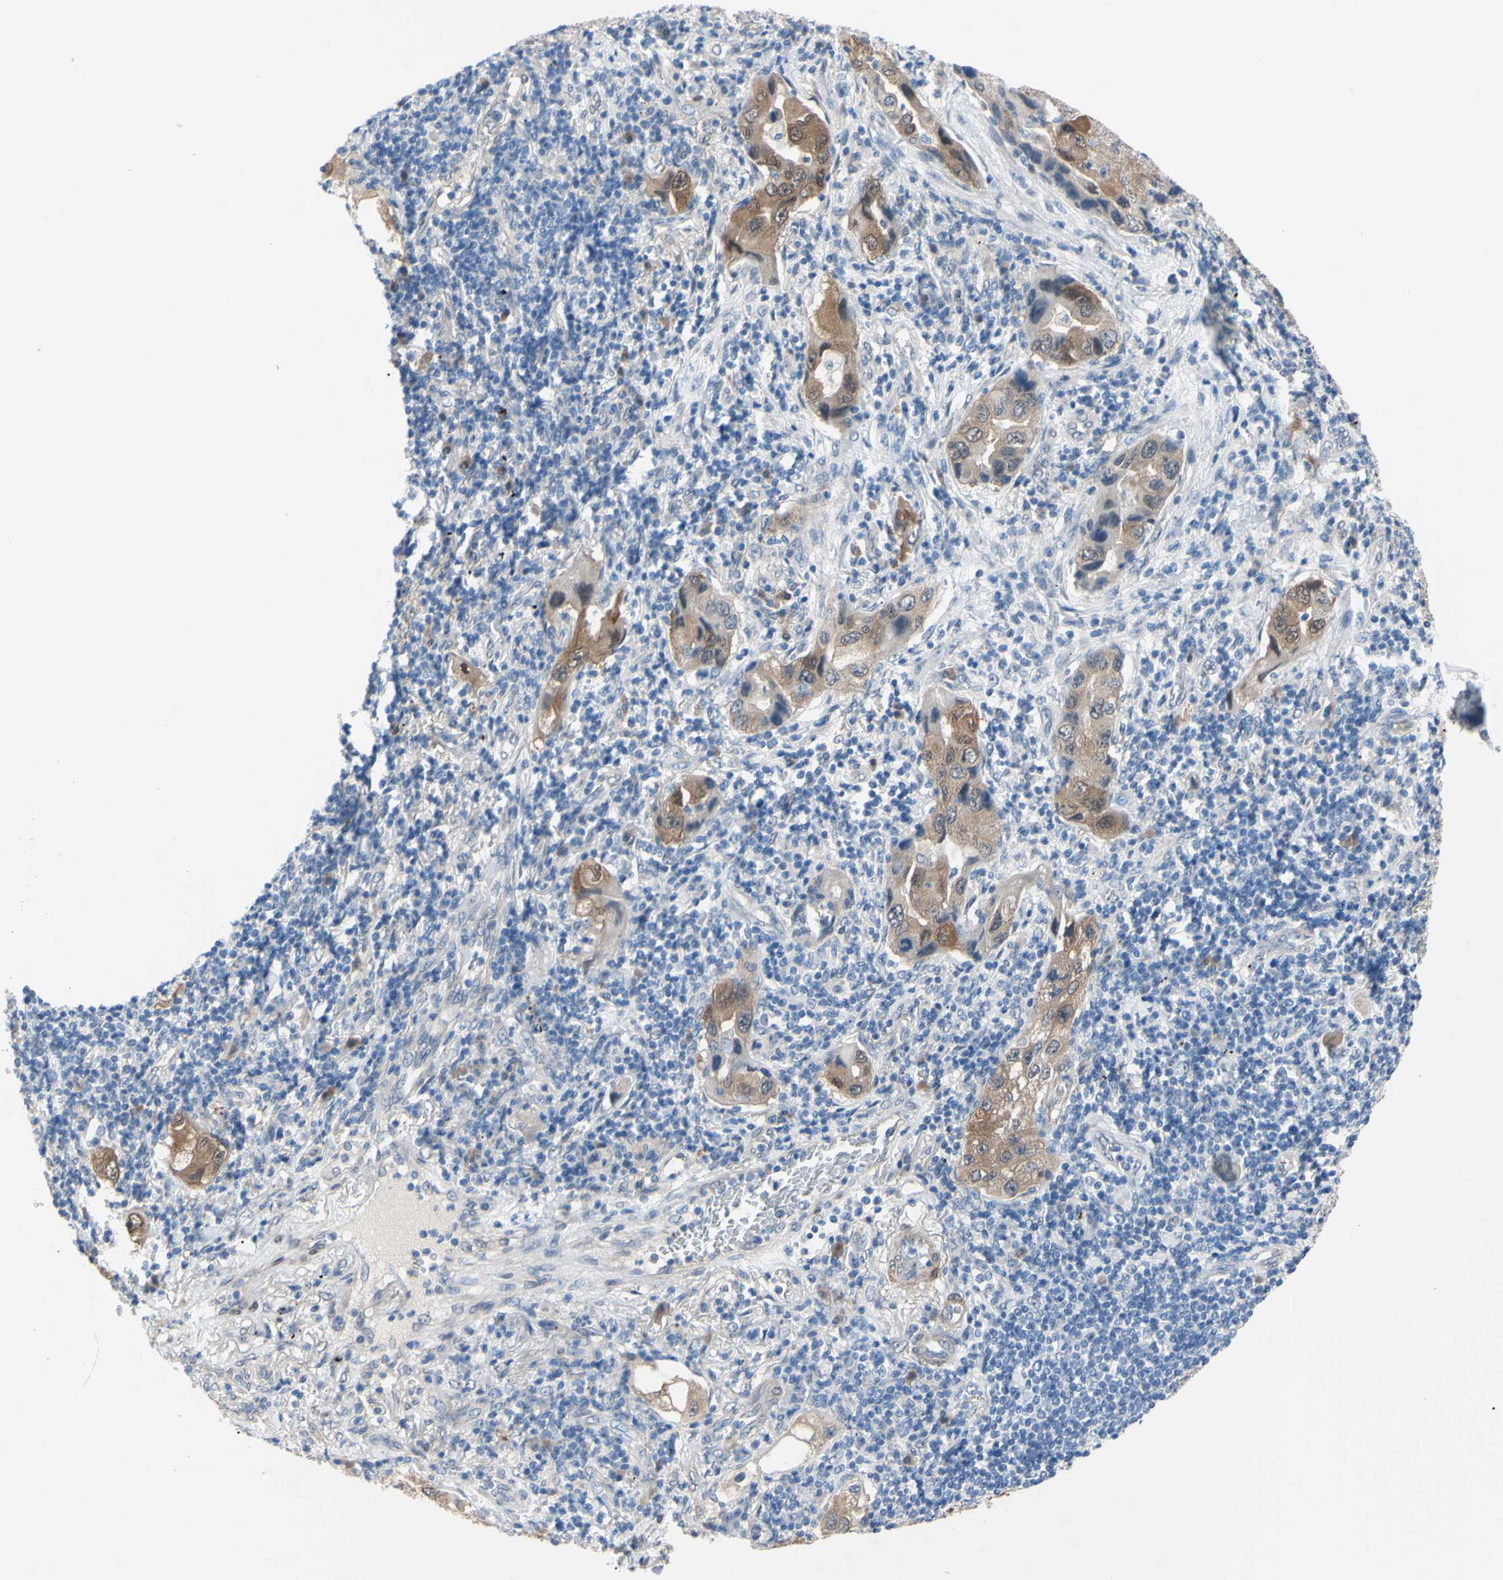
{"staining": {"intensity": "moderate", "quantity": ">75%", "location": "cytoplasmic/membranous,nuclear"}, "tissue": "lung cancer", "cell_type": "Tumor cells", "image_type": "cancer", "snomed": [{"axis": "morphology", "description": "Adenocarcinoma, NOS"}, {"axis": "topography", "description": "Lung"}], "caption": "Immunohistochemical staining of human lung cancer (adenocarcinoma) demonstrates medium levels of moderate cytoplasmic/membranous and nuclear staining in about >75% of tumor cells.", "gene": "NOL3", "patient": {"sex": "female", "age": 65}}